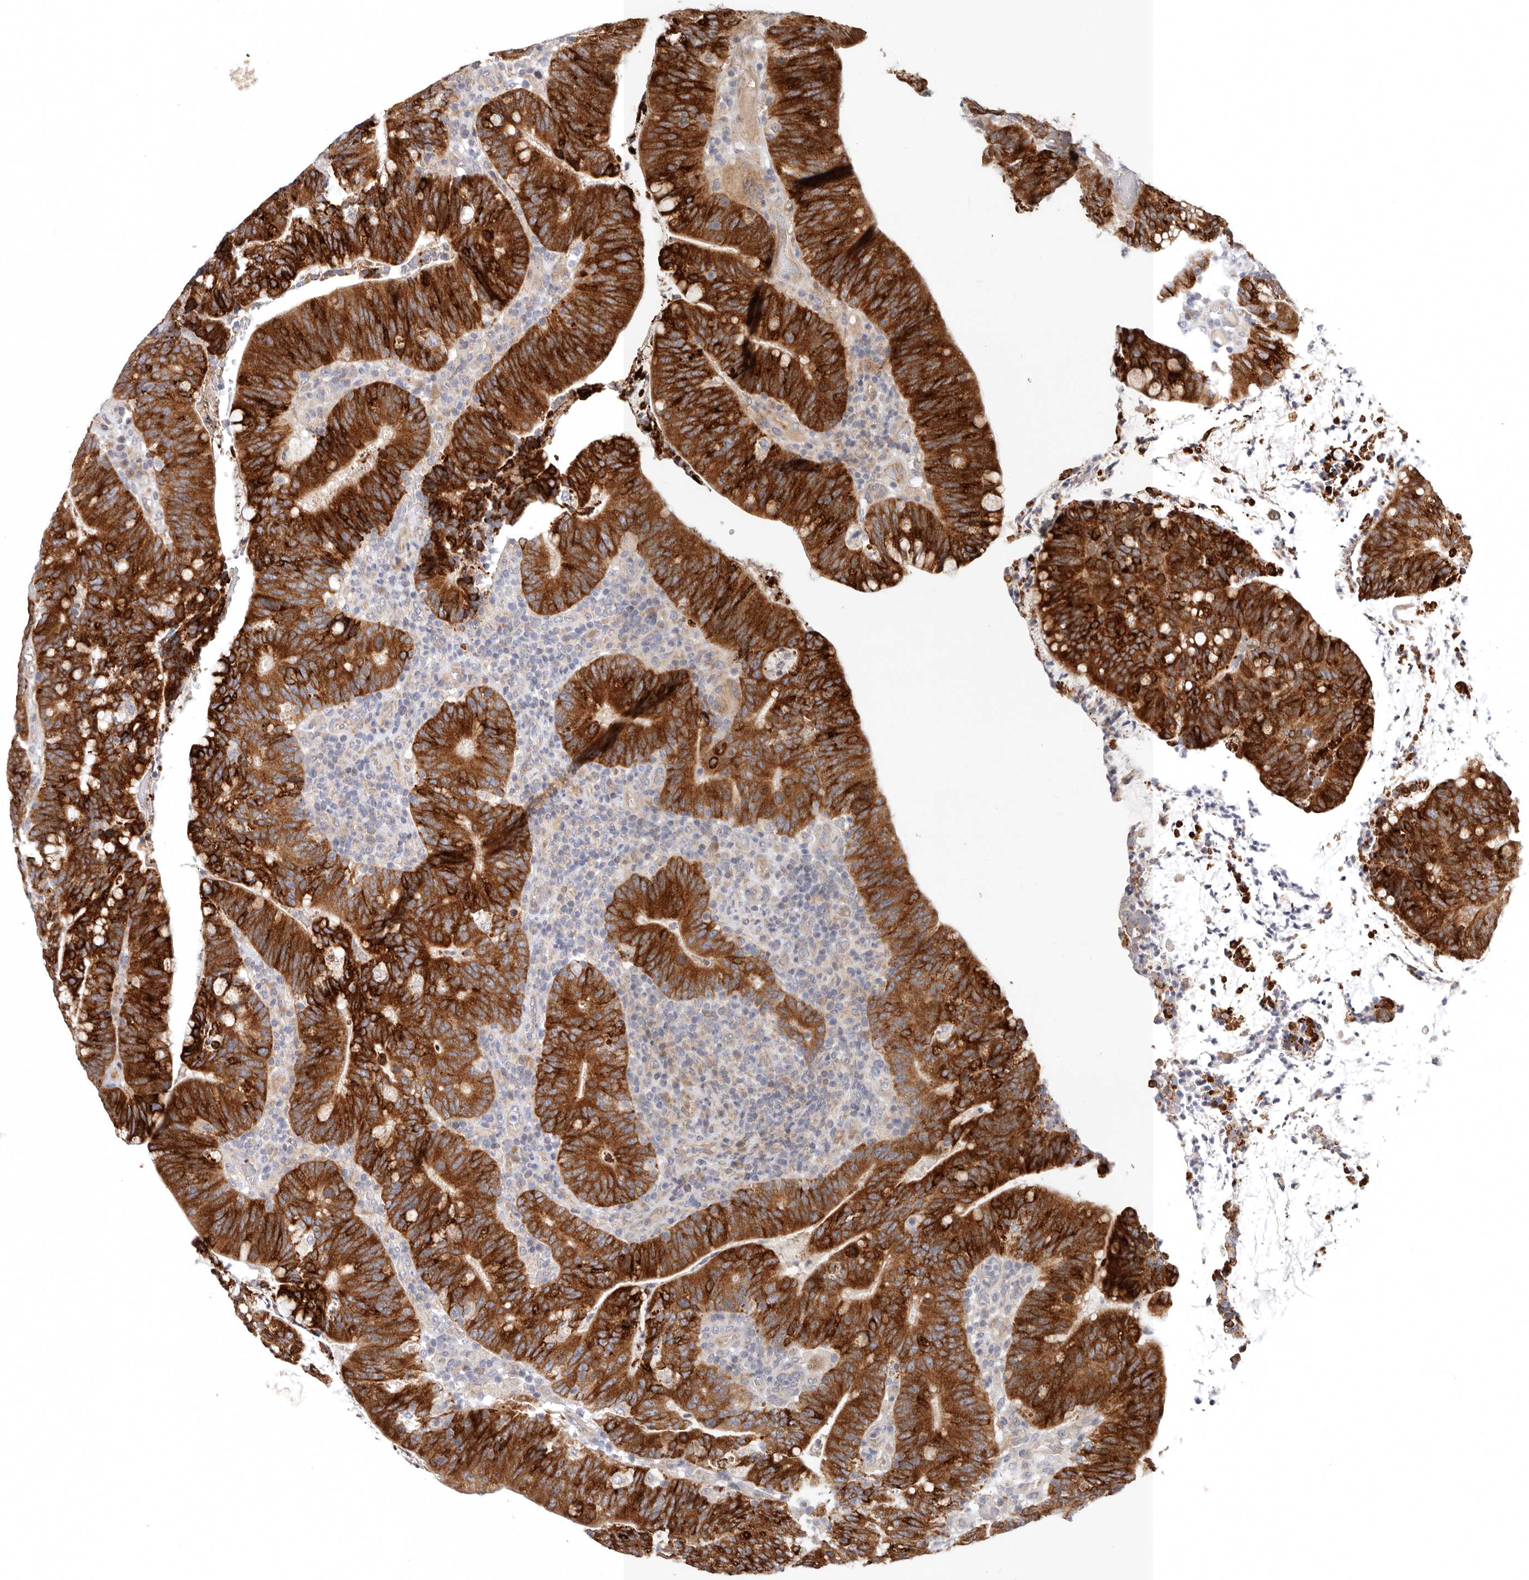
{"staining": {"intensity": "strong", "quantity": ">75%", "location": "cytoplasmic/membranous"}, "tissue": "colorectal cancer", "cell_type": "Tumor cells", "image_type": "cancer", "snomed": [{"axis": "morphology", "description": "Adenocarcinoma, NOS"}, {"axis": "topography", "description": "Colon"}], "caption": "An immunohistochemistry histopathology image of tumor tissue is shown. Protein staining in brown labels strong cytoplasmic/membranous positivity in colorectal adenocarcinoma within tumor cells.", "gene": "TFB2M", "patient": {"sex": "female", "age": 66}}